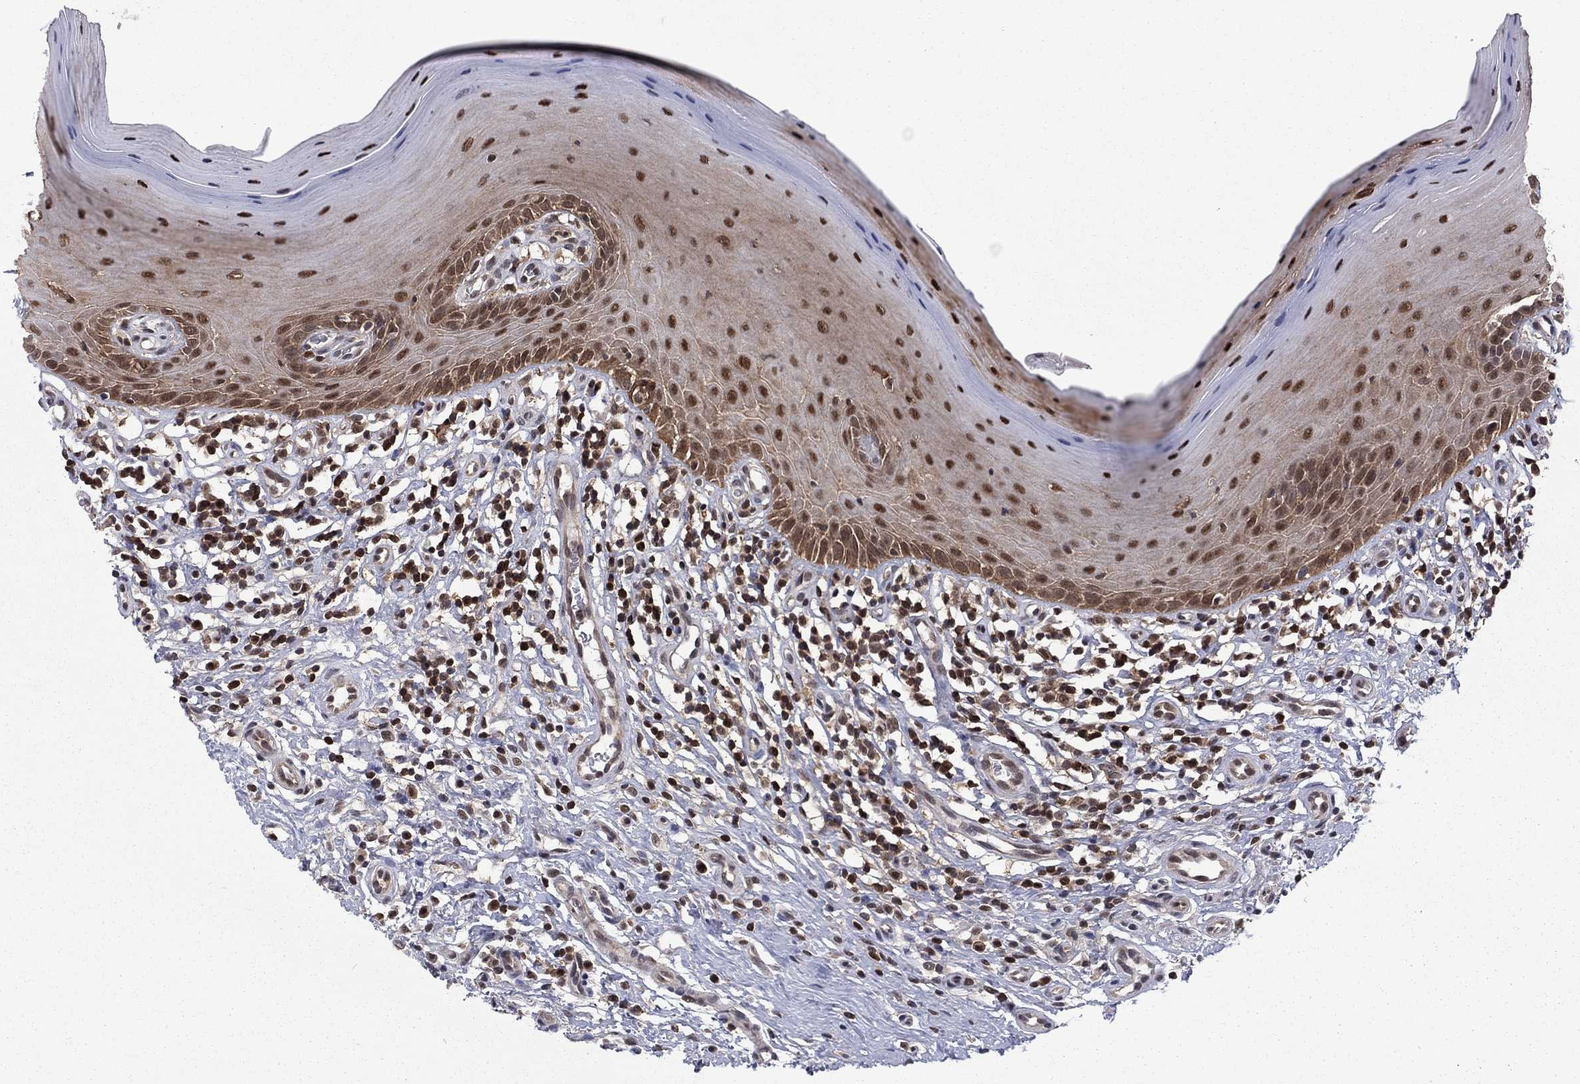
{"staining": {"intensity": "strong", "quantity": "25%-75%", "location": "nuclear"}, "tissue": "oral mucosa", "cell_type": "Squamous epithelial cells", "image_type": "normal", "snomed": [{"axis": "morphology", "description": "Normal tissue, NOS"}, {"axis": "topography", "description": "Oral tissue"}, {"axis": "topography", "description": "Tounge, NOS"}], "caption": "Protein expression analysis of normal oral mucosa reveals strong nuclear expression in approximately 25%-75% of squamous epithelial cells.", "gene": "PSMD2", "patient": {"sex": "female", "age": 58}}